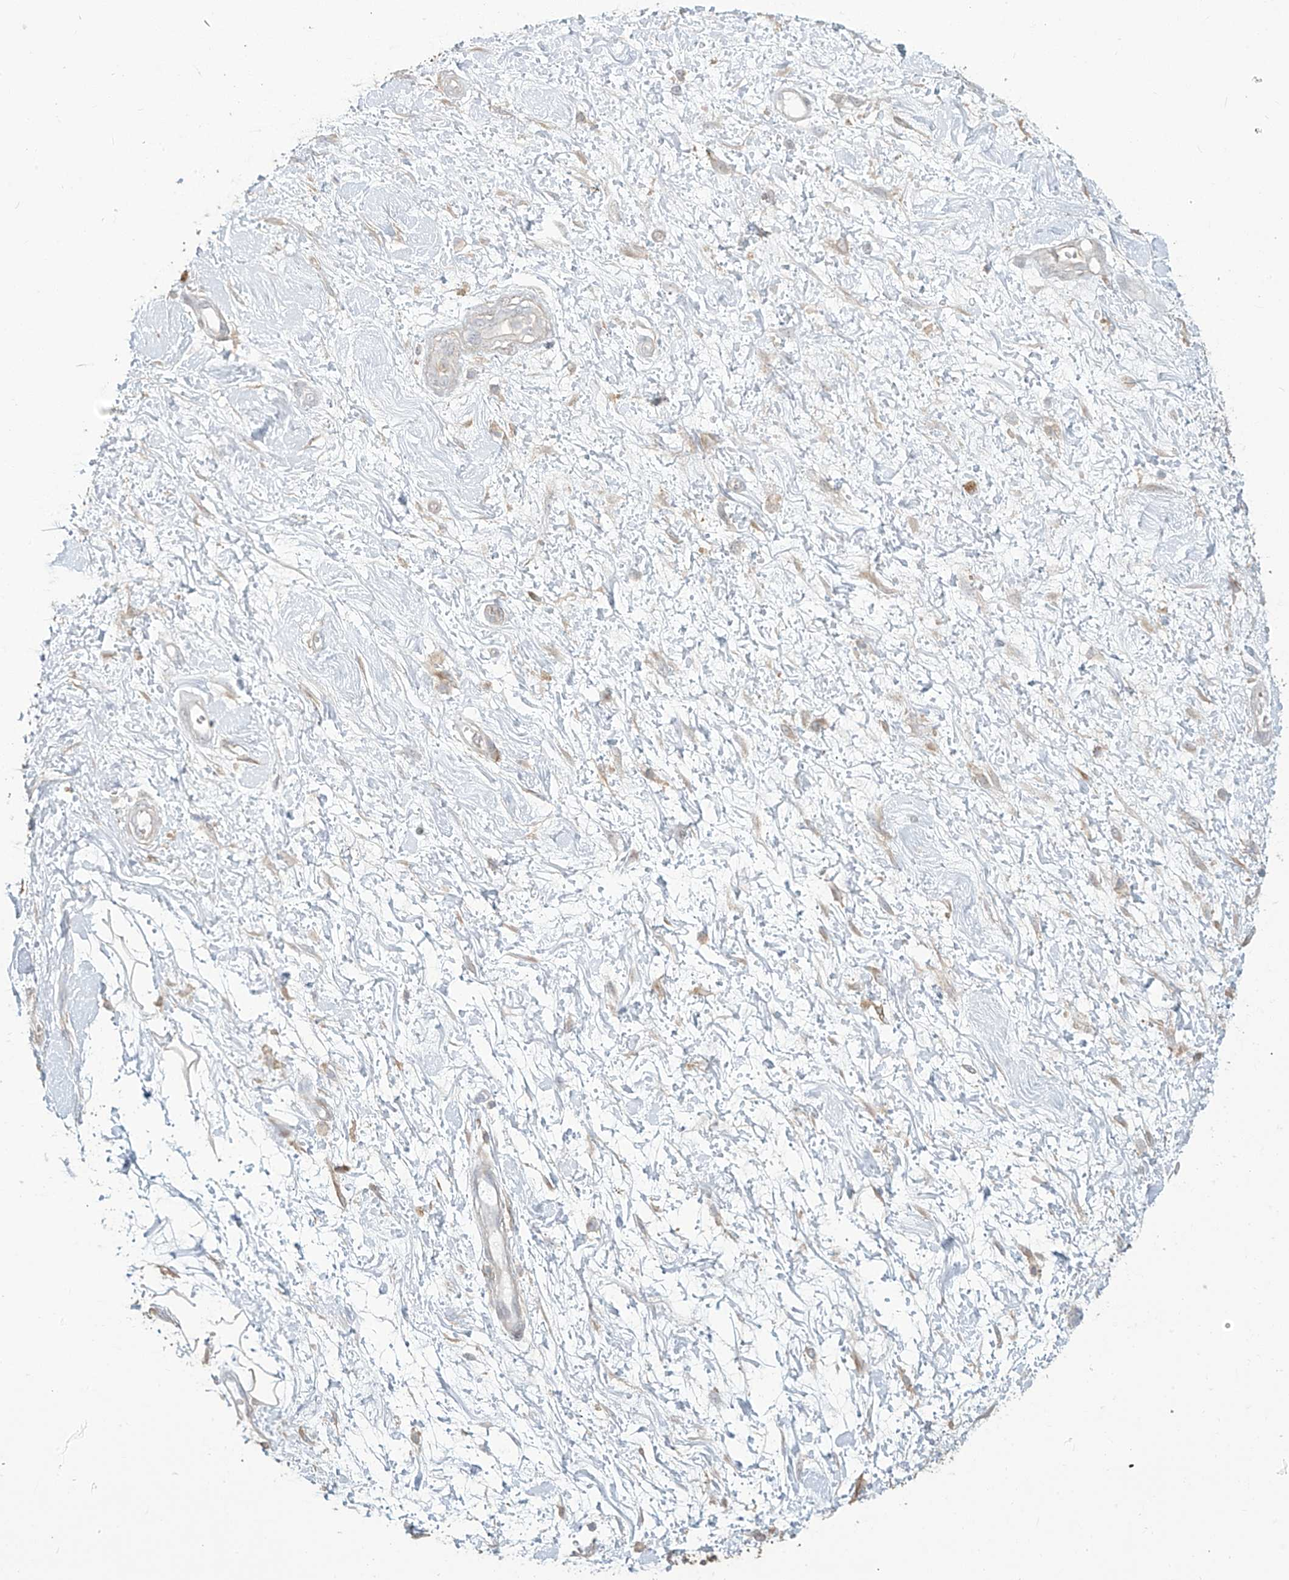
{"staining": {"intensity": "weak", "quantity": "25%-75%", "location": "cytoplasmic/membranous"}, "tissue": "adipose tissue", "cell_type": "Adipocytes", "image_type": "normal", "snomed": [{"axis": "morphology", "description": "Normal tissue, NOS"}, {"axis": "morphology", "description": "Adenocarcinoma, NOS"}, {"axis": "topography", "description": "Pancreas"}, {"axis": "topography", "description": "Peripheral nerve tissue"}], "caption": "Immunohistochemical staining of normal human adipose tissue exhibits low levels of weak cytoplasmic/membranous expression in approximately 25%-75% of adipocytes.", "gene": "TAGAP", "patient": {"sex": "male", "age": 59}}